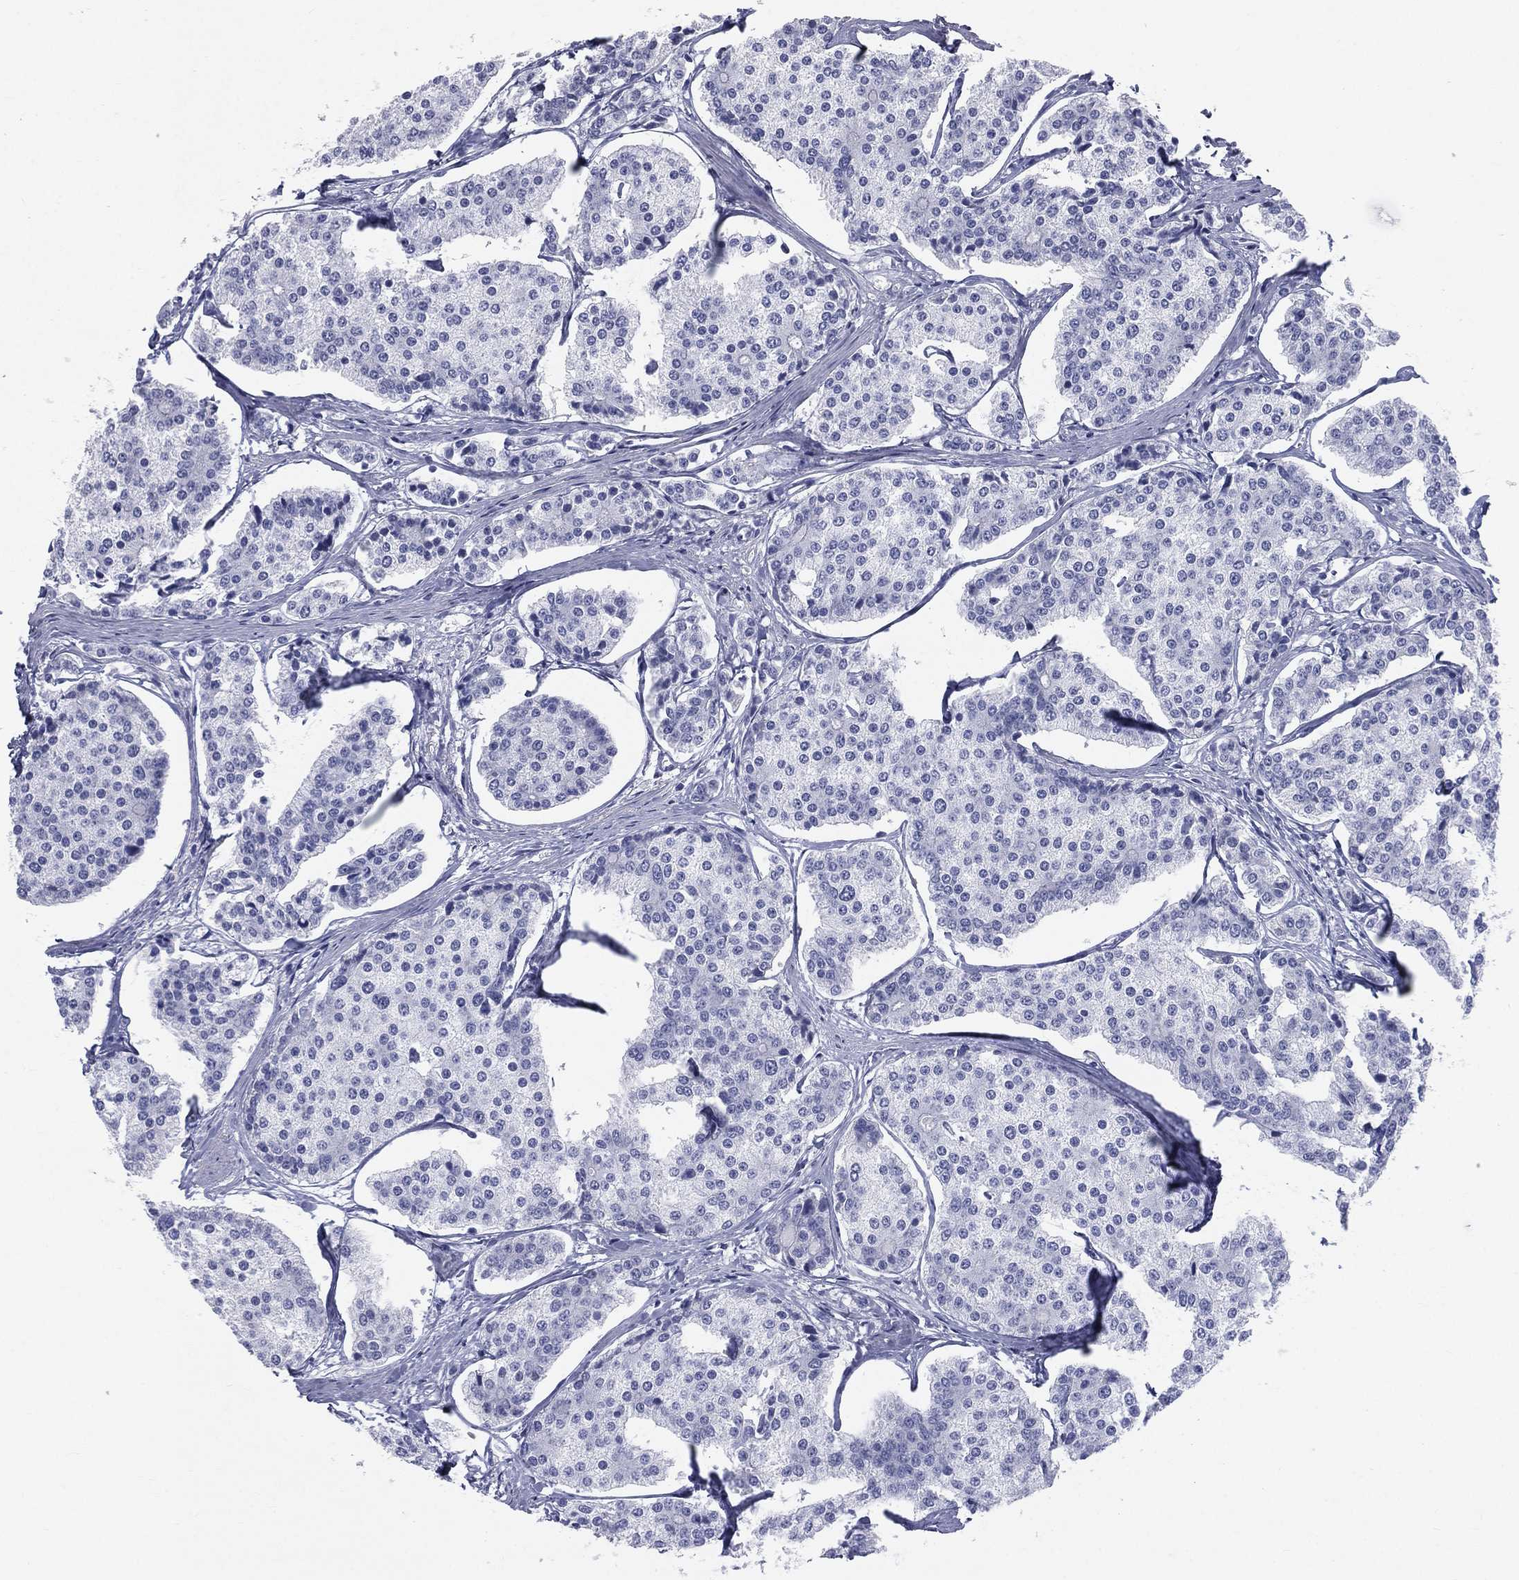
{"staining": {"intensity": "negative", "quantity": "none", "location": "none"}, "tissue": "carcinoid", "cell_type": "Tumor cells", "image_type": "cancer", "snomed": [{"axis": "morphology", "description": "Carcinoid, malignant, NOS"}, {"axis": "topography", "description": "Small intestine"}], "caption": "Carcinoid was stained to show a protein in brown. There is no significant positivity in tumor cells. The staining was performed using DAB (3,3'-diaminobenzidine) to visualize the protein expression in brown, while the nuclei were stained in blue with hematoxylin (Magnification: 20x).", "gene": "HP", "patient": {"sex": "female", "age": 65}}